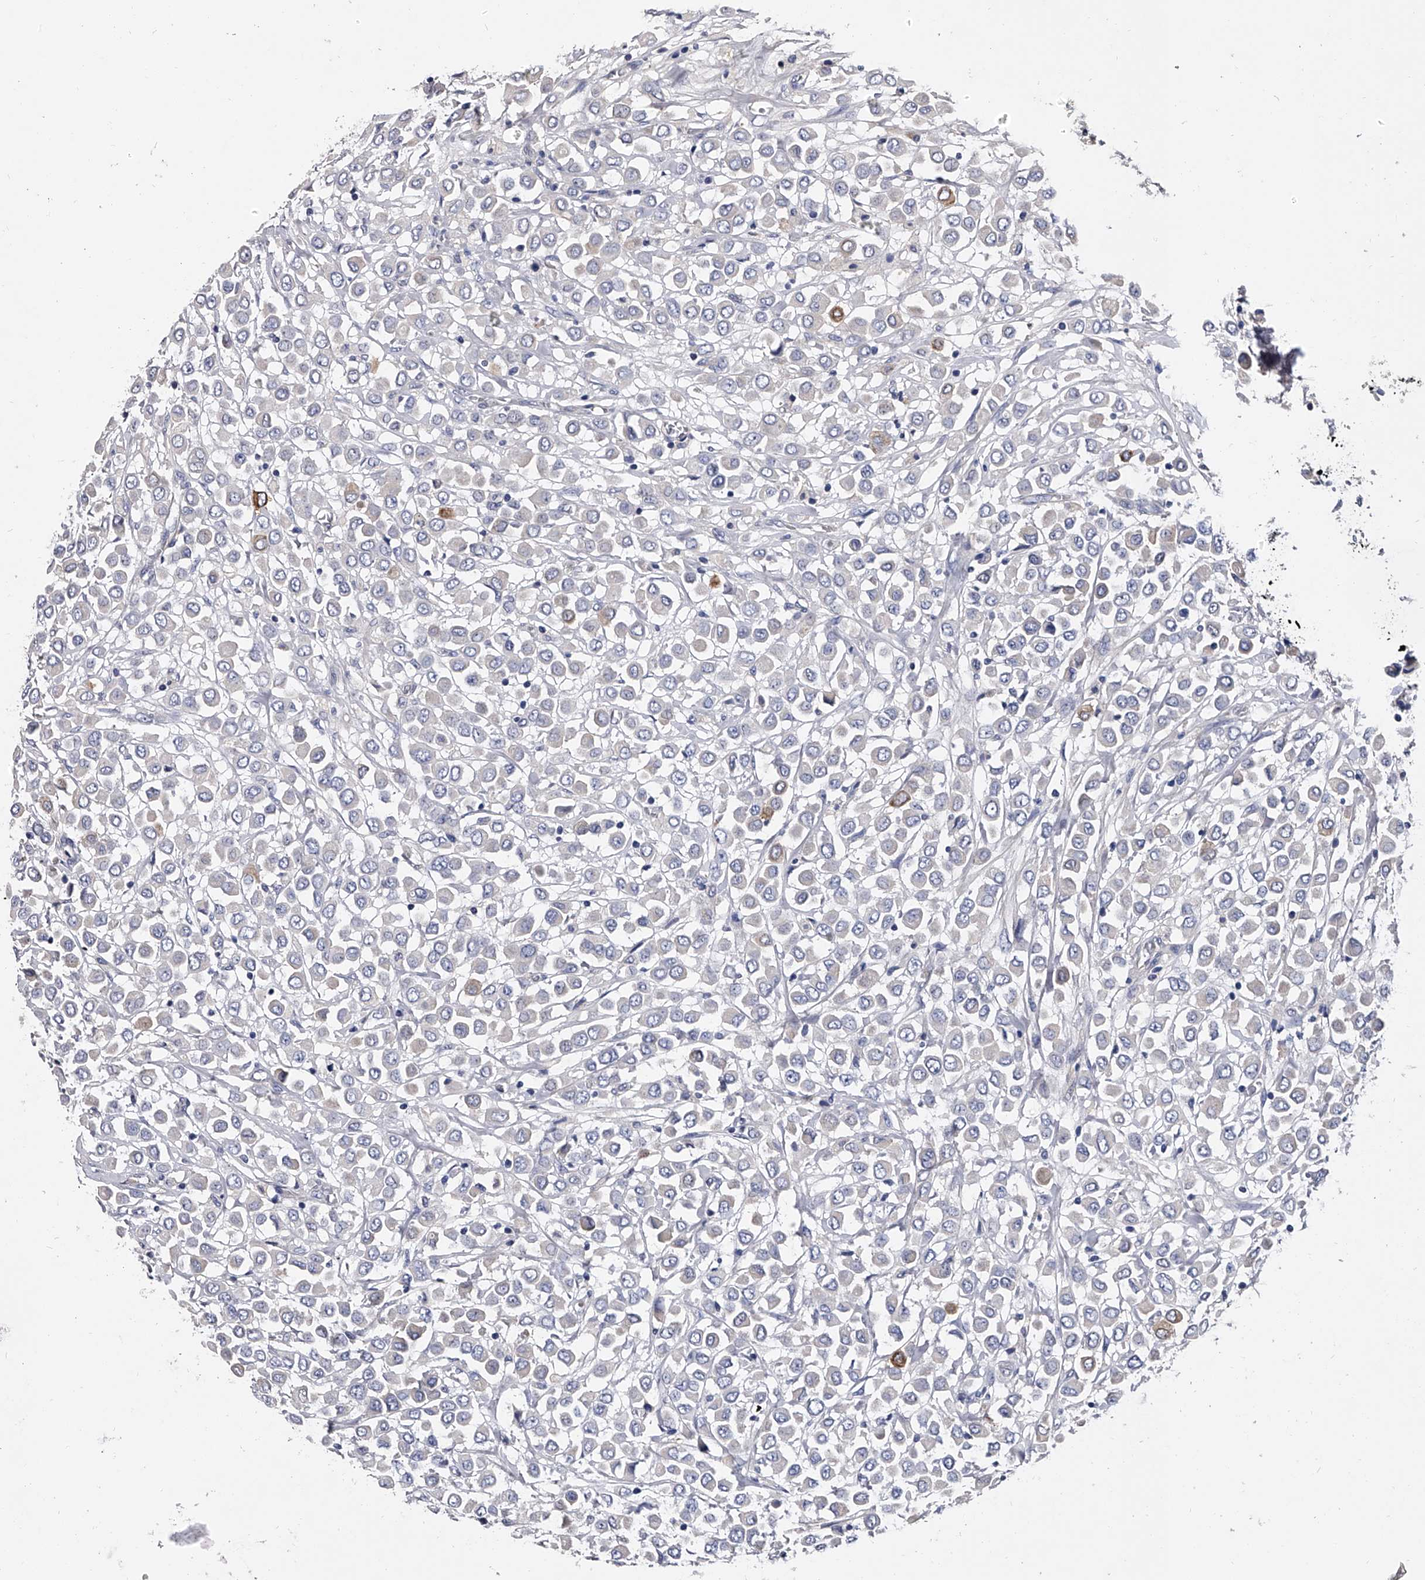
{"staining": {"intensity": "negative", "quantity": "none", "location": "none"}, "tissue": "breast cancer", "cell_type": "Tumor cells", "image_type": "cancer", "snomed": [{"axis": "morphology", "description": "Duct carcinoma"}, {"axis": "topography", "description": "Breast"}], "caption": "Breast invasive ductal carcinoma was stained to show a protein in brown. There is no significant expression in tumor cells.", "gene": "EFCAB7", "patient": {"sex": "female", "age": 61}}